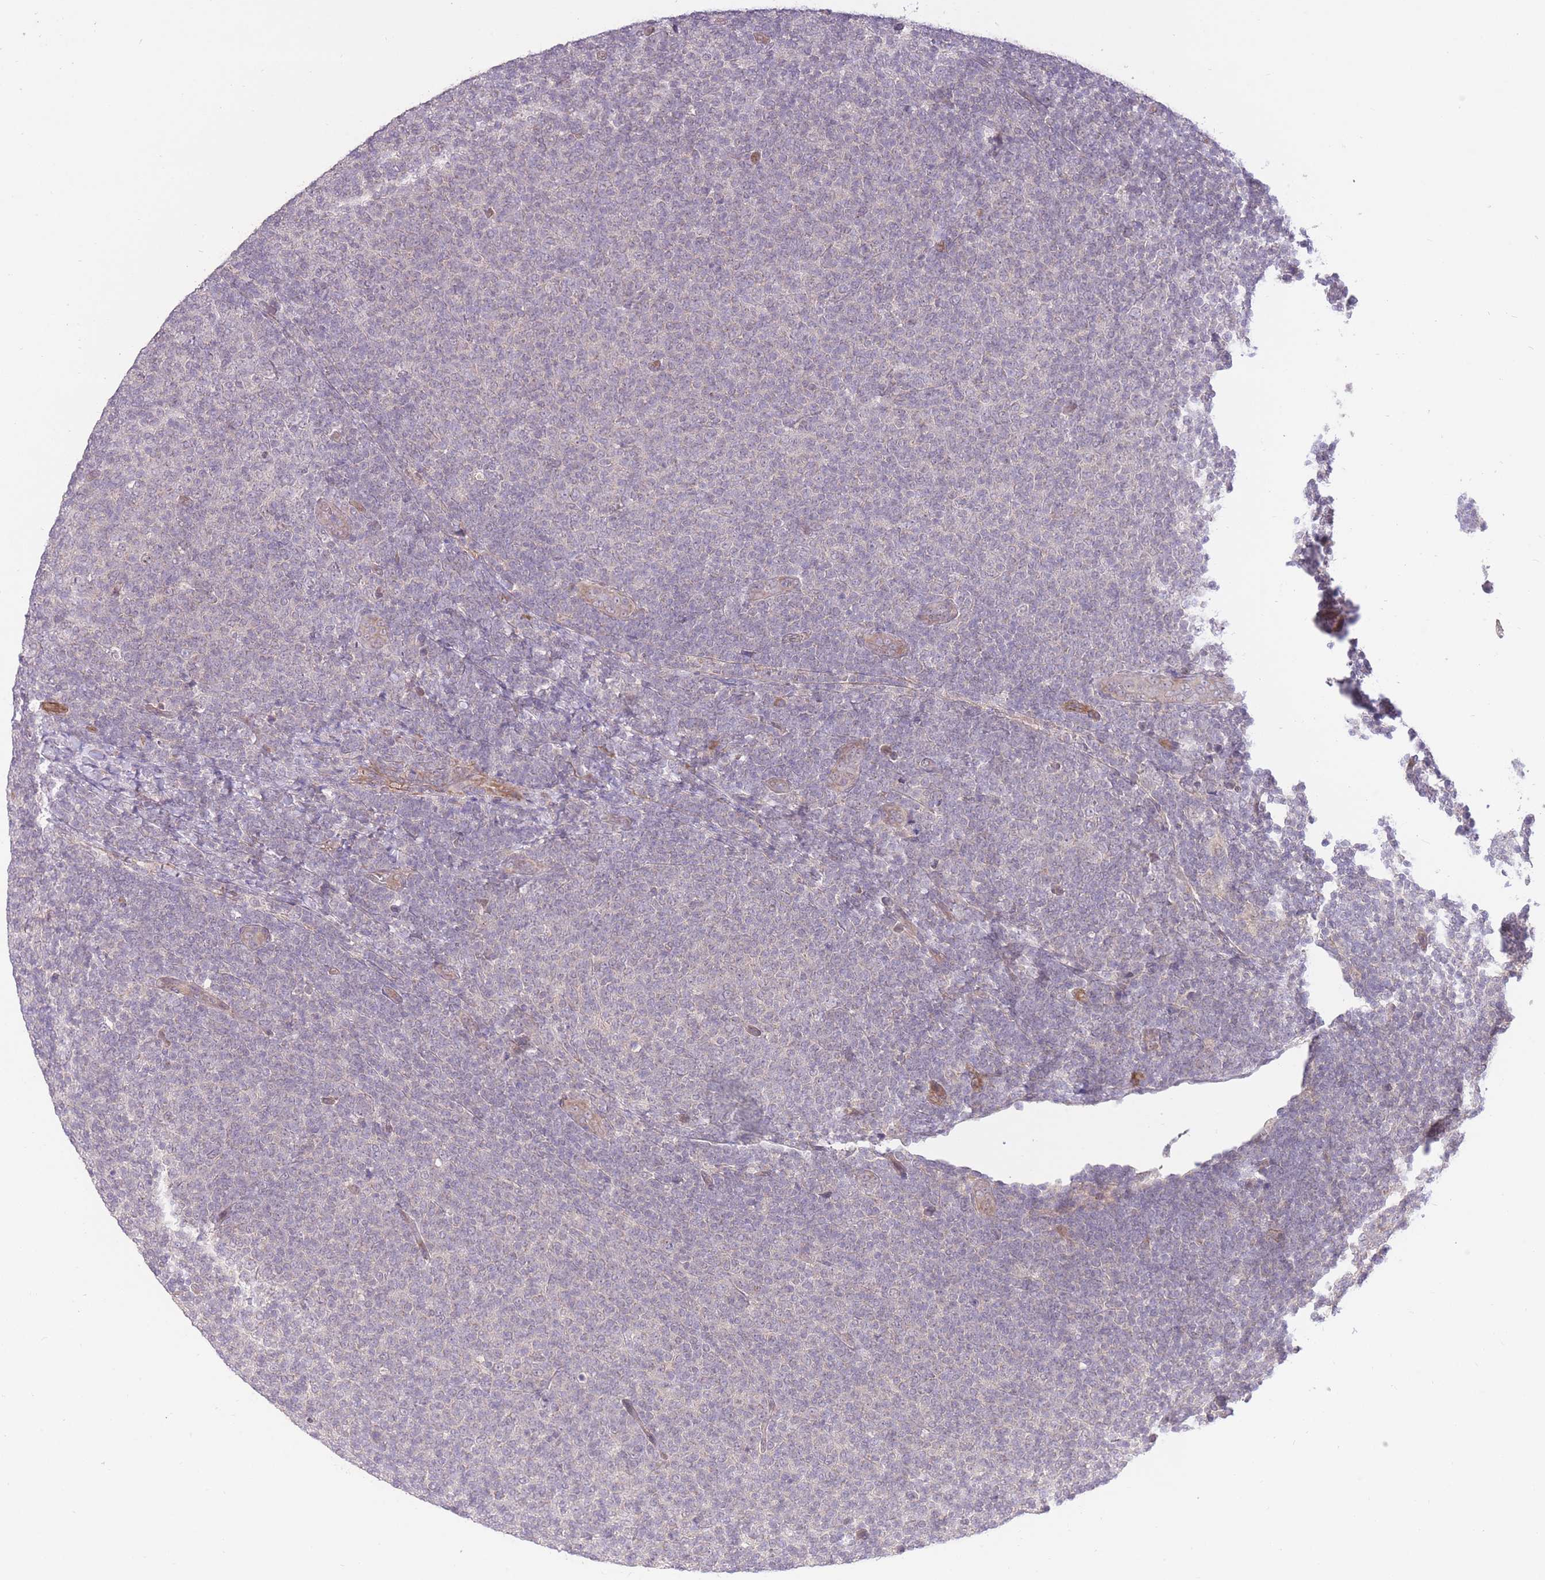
{"staining": {"intensity": "negative", "quantity": "none", "location": "none"}, "tissue": "lymphoma", "cell_type": "Tumor cells", "image_type": "cancer", "snomed": [{"axis": "morphology", "description": "Malignant lymphoma, non-Hodgkin's type, Low grade"}, {"axis": "topography", "description": "Lymph node"}], "caption": "Low-grade malignant lymphoma, non-Hodgkin's type was stained to show a protein in brown. There is no significant expression in tumor cells.", "gene": "ELOA2", "patient": {"sex": "male", "age": 66}}